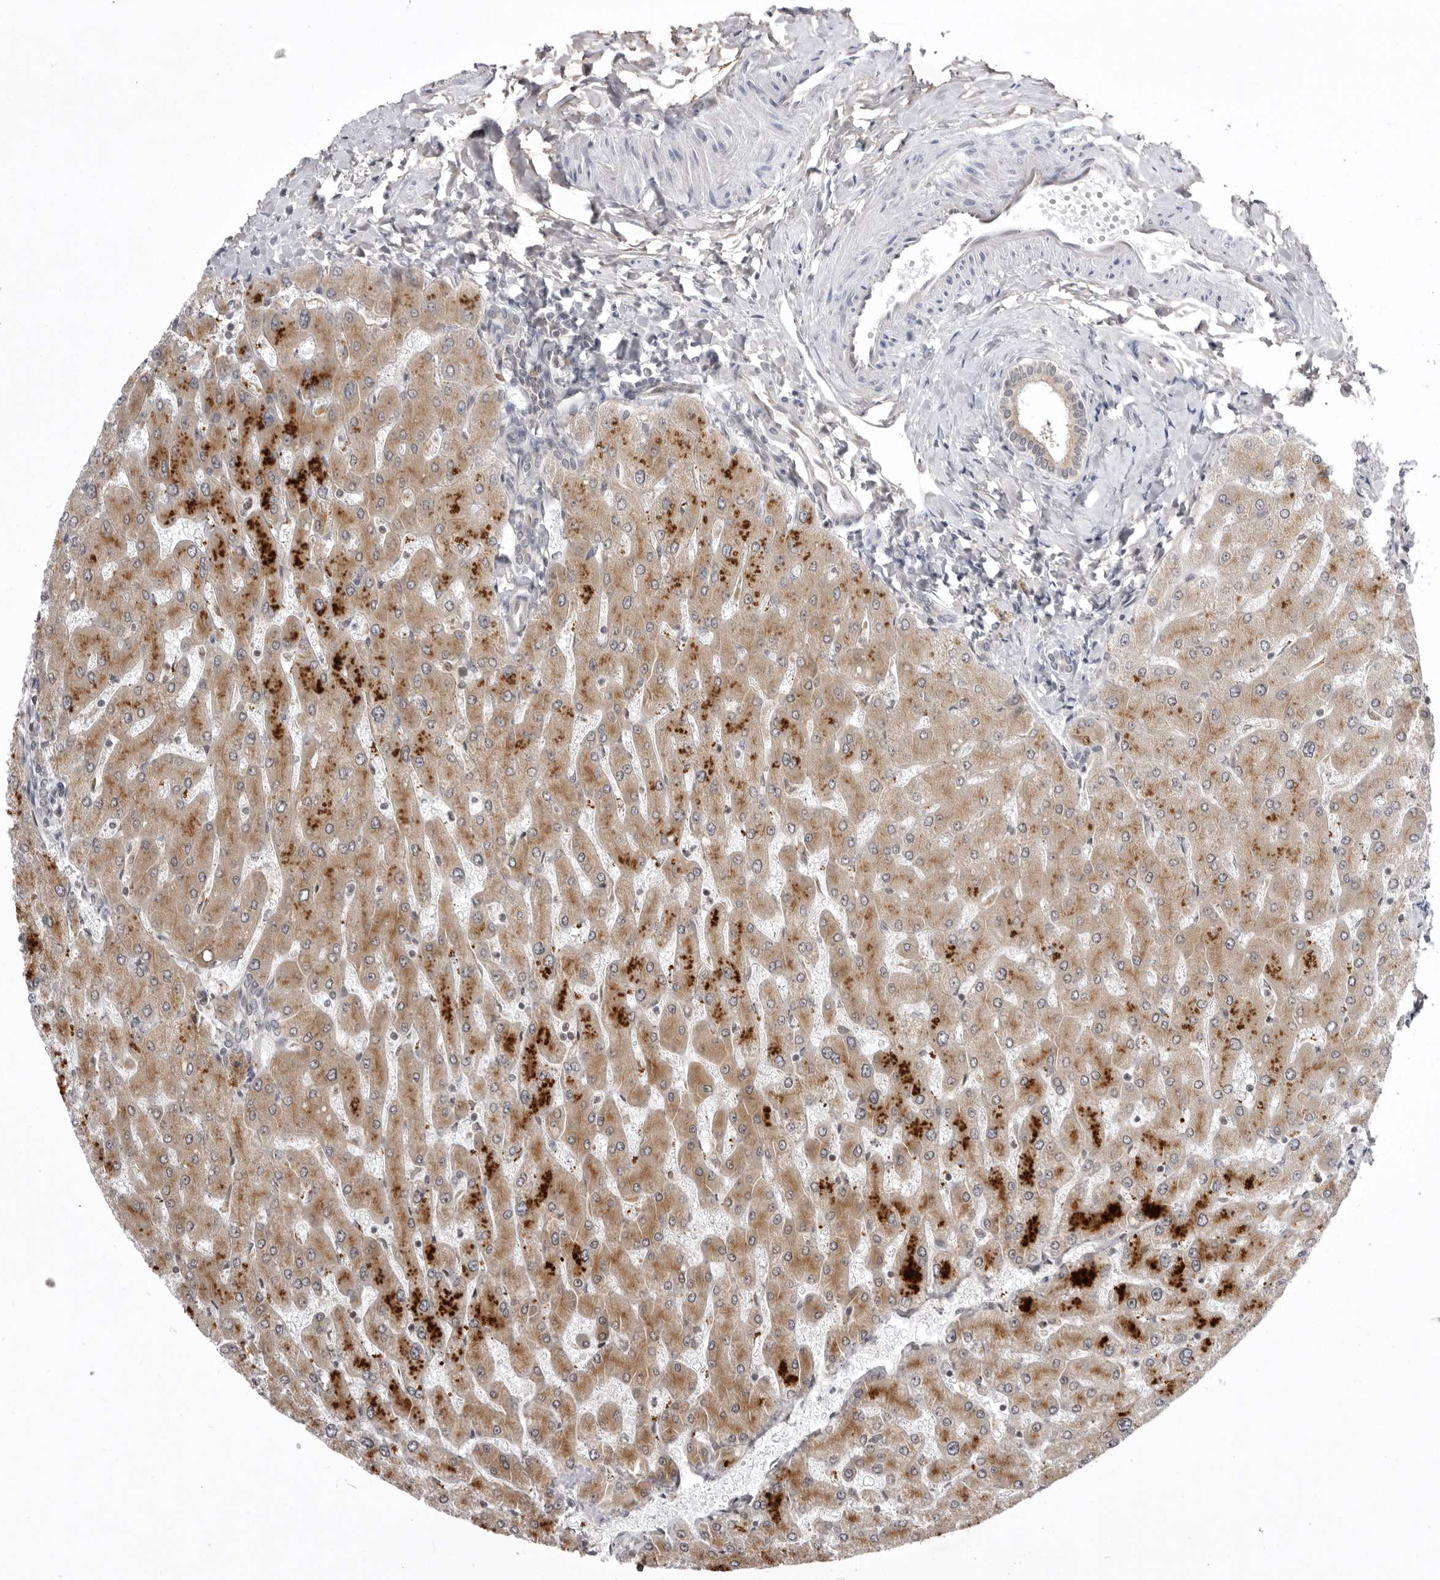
{"staining": {"intensity": "weak", "quantity": ">75%", "location": "cytoplasmic/membranous"}, "tissue": "liver", "cell_type": "Cholangiocytes", "image_type": "normal", "snomed": [{"axis": "morphology", "description": "Normal tissue, NOS"}, {"axis": "topography", "description": "Liver"}], "caption": "High-magnification brightfield microscopy of unremarkable liver stained with DAB (brown) and counterstained with hematoxylin (blue). cholangiocytes exhibit weak cytoplasmic/membranous staining is present in approximately>75% of cells. (Brightfield microscopy of DAB IHC at high magnification).", "gene": "USP43", "patient": {"sex": "male", "age": 55}}